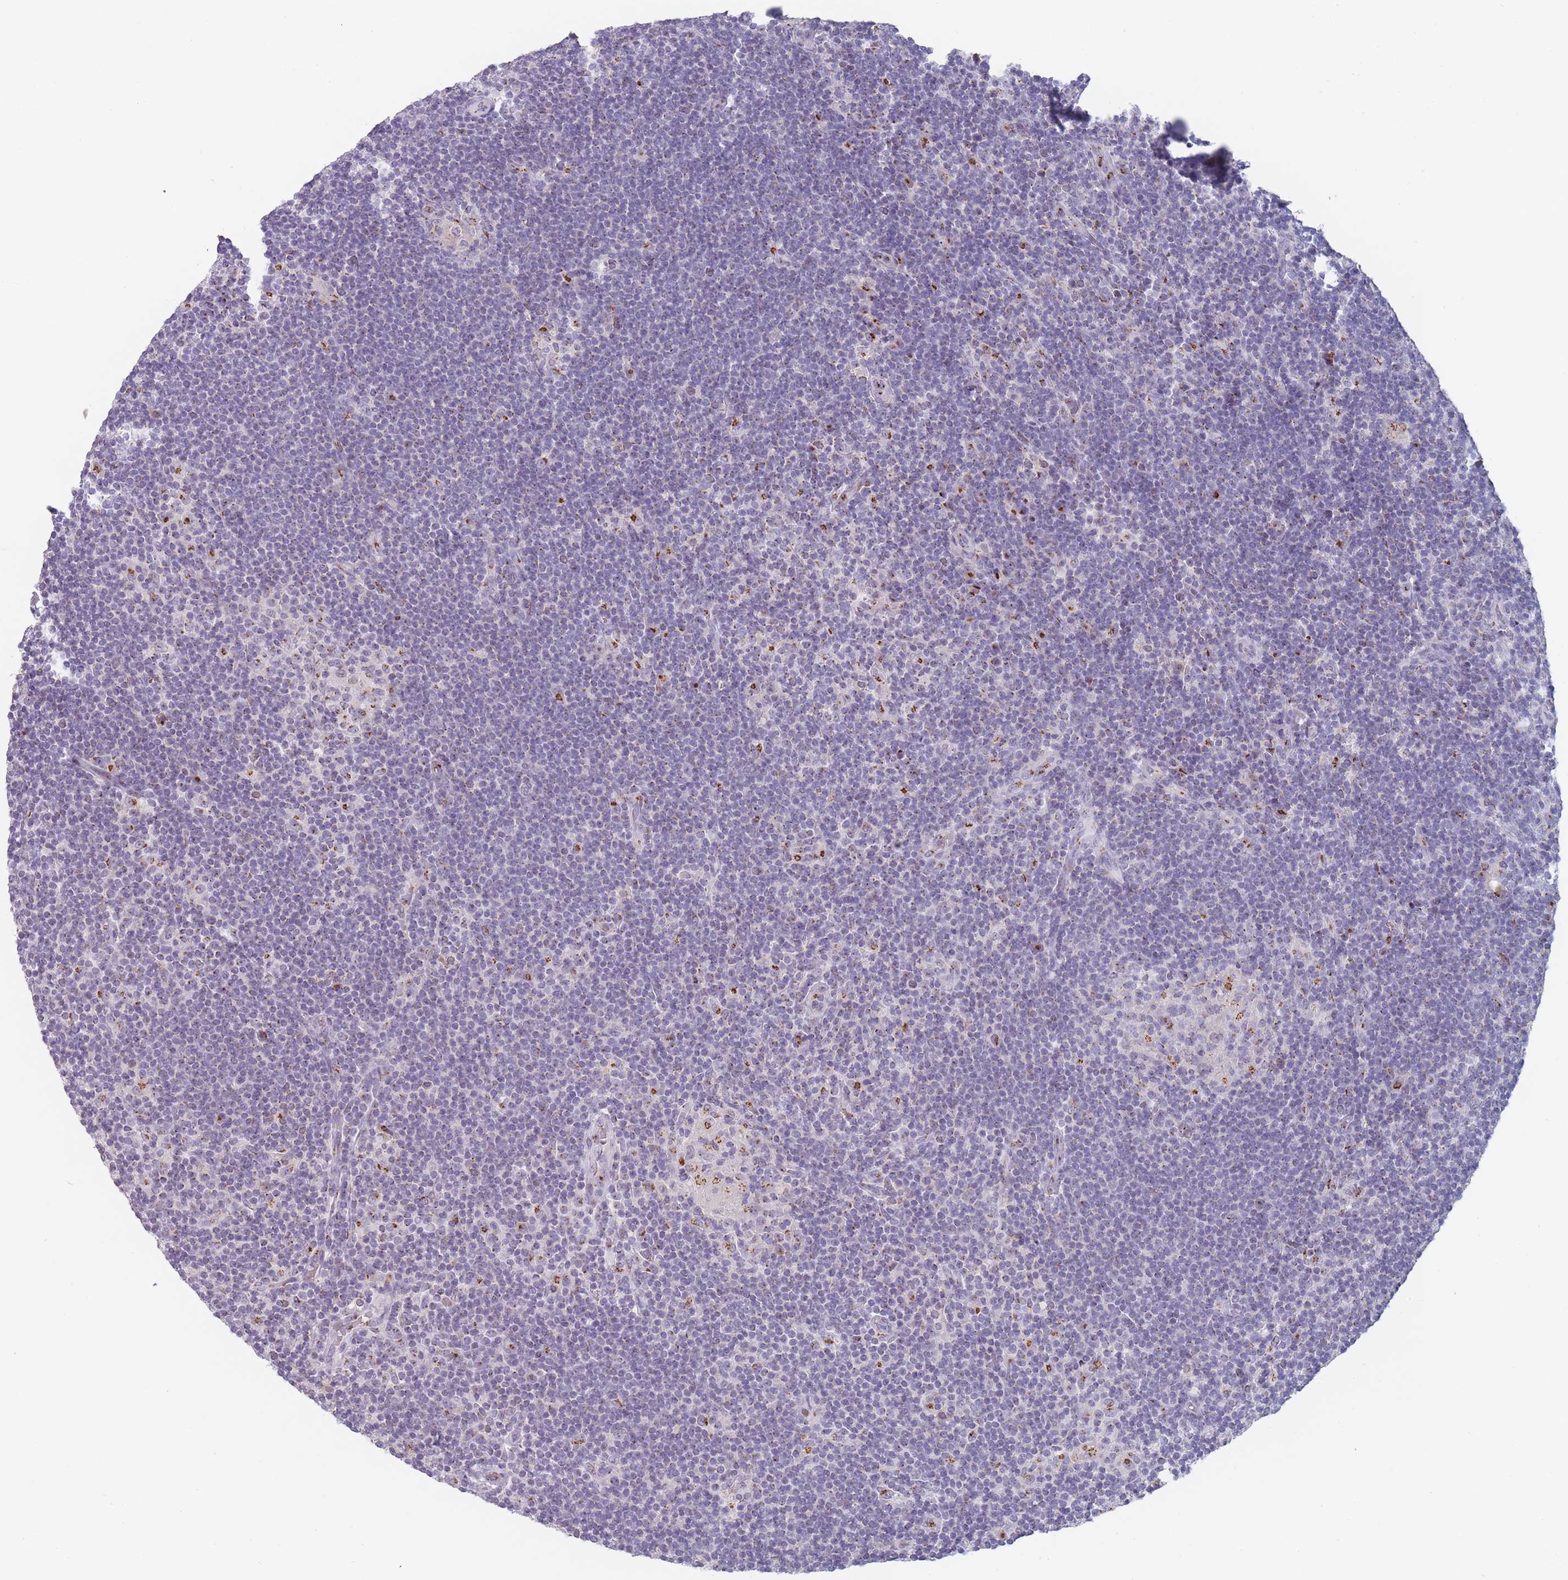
{"staining": {"intensity": "moderate", "quantity": "25%-75%", "location": "cytoplasmic/membranous"}, "tissue": "lymphoma", "cell_type": "Tumor cells", "image_type": "cancer", "snomed": [{"axis": "morphology", "description": "Hodgkin's disease, NOS"}, {"axis": "topography", "description": "Lymph node"}], "caption": "DAB immunohistochemical staining of human lymphoma reveals moderate cytoplasmic/membranous protein staining in about 25%-75% of tumor cells.", "gene": "MAN1B1", "patient": {"sex": "female", "age": 57}}